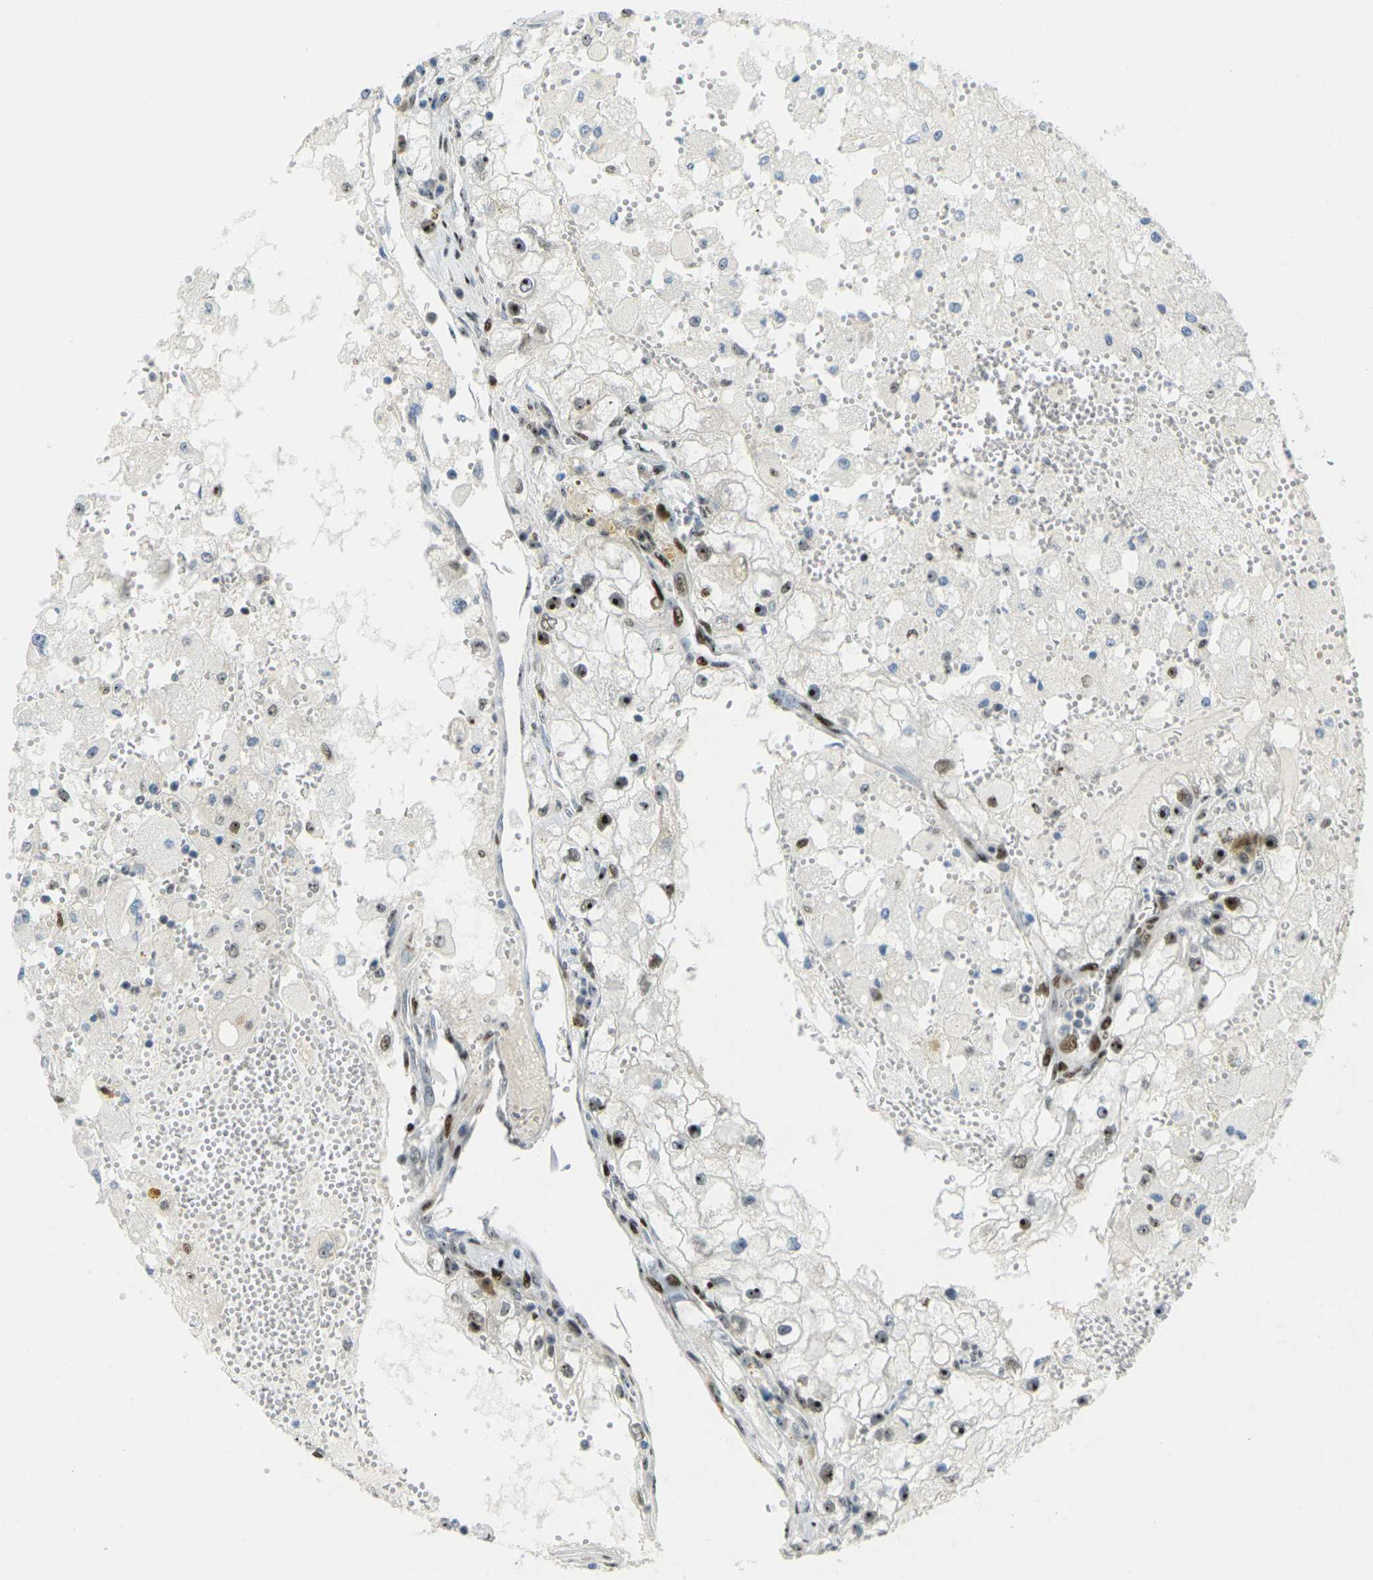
{"staining": {"intensity": "strong", "quantity": ">75%", "location": "nuclear"}, "tissue": "renal cancer", "cell_type": "Tumor cells", "image_type": "cancer", "snomed": [{"axis": "morphology", "description": "Adenocarcinoma, NOS"}, {"axis": "topography", "description": "Kidney"}], "caption": "Renal cancer stained with a brown dye demonstrates strong nuclear positive expression in about >75% of tumor cells.", "gene": "UBE2C", "patient": {"sex": "female", "age": 70}}